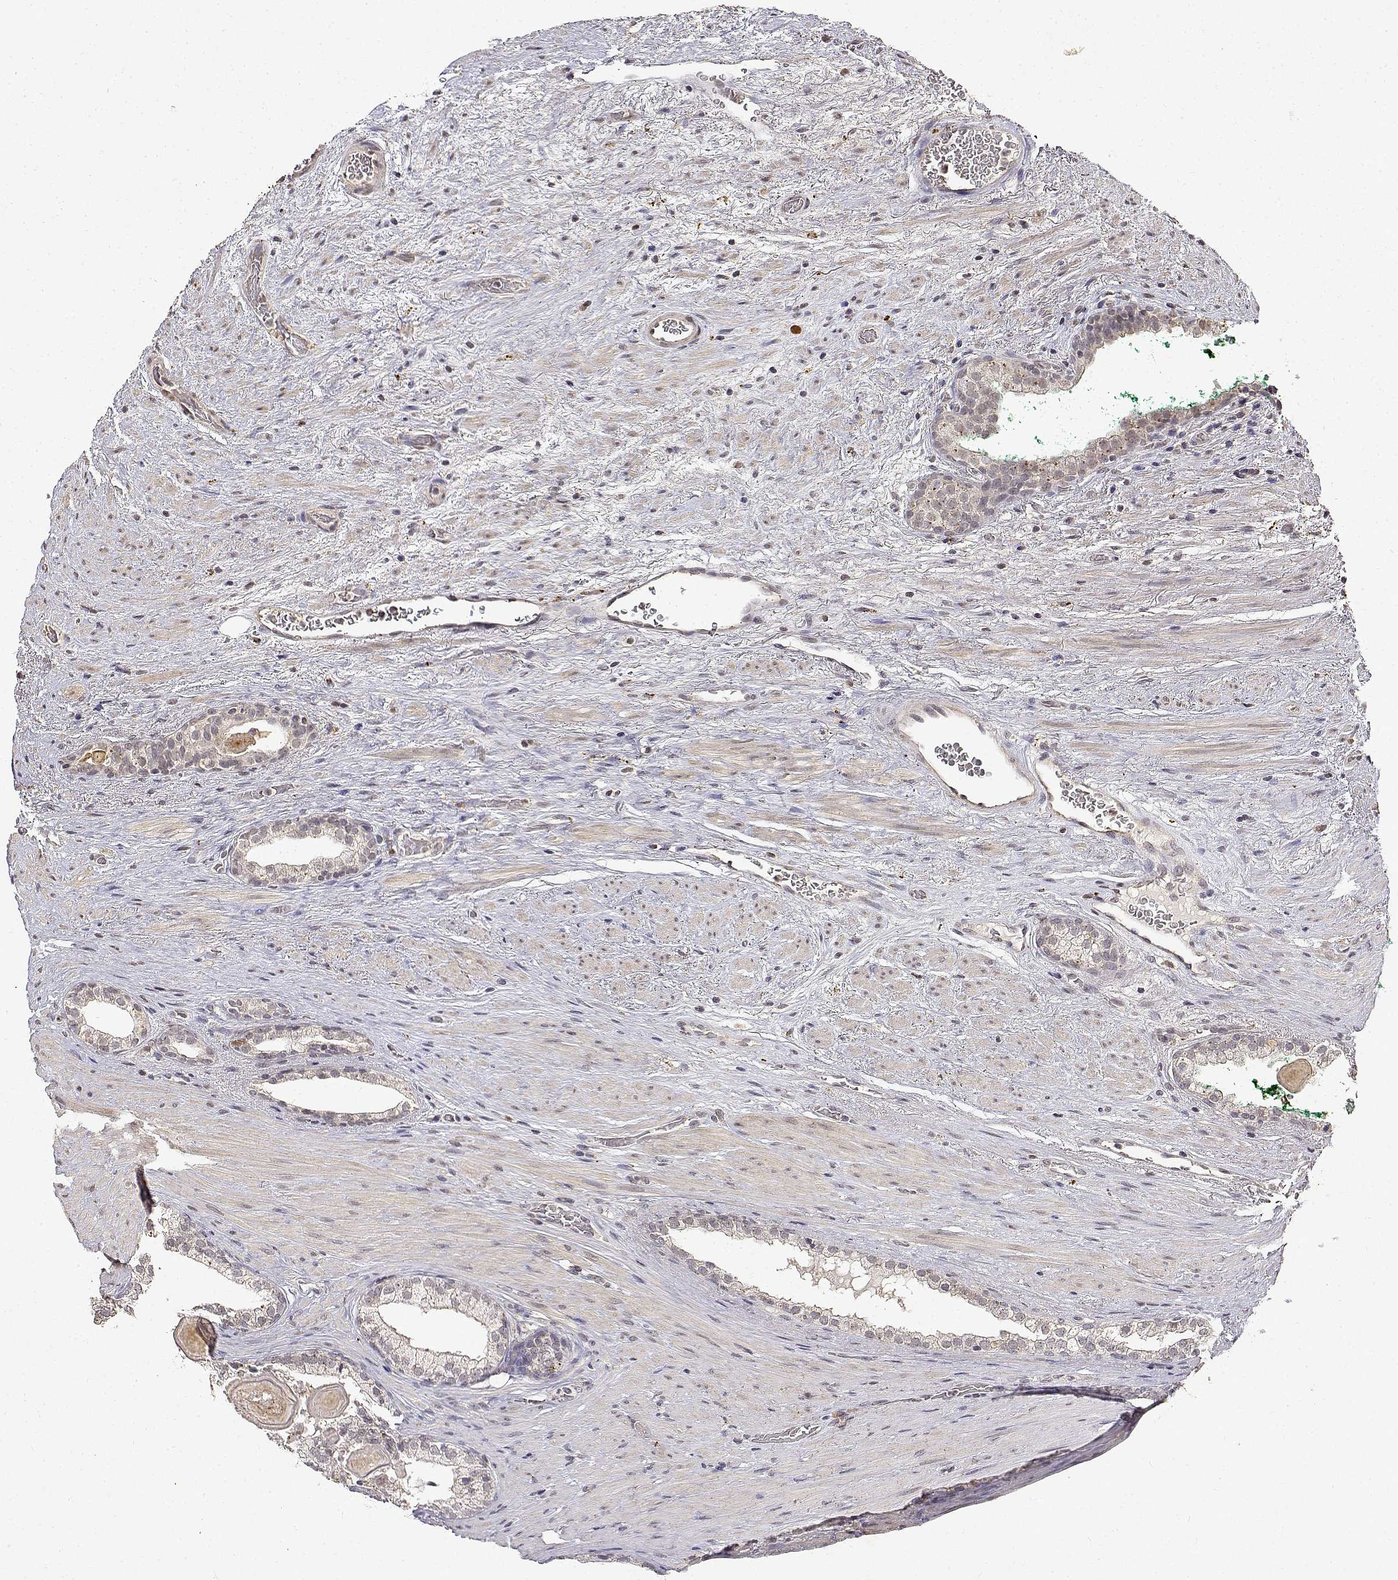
{"staining": {"intensity": "negative", "quantity": "none", "location": "none"}, "tissue": "prostate cancer", "cell_type": "Tumor cells", "image_type": "cancer", "snomed": [{"axis": "morphology", "description": "Adenocarcinoma, High grade"}, {"axis": "topography", "description": "Prostate"}], "caption": "Immunohistochemistry image of neoplastic tissue: prostate cancer (adenocarcinoma (high-grade)) stained with DAB (3,3'-diaminobenzidine) exhibits no significant protein positivity in tumor cells.", "gene": "BDNF", "patient": {"sex": "male", "age": 65}}